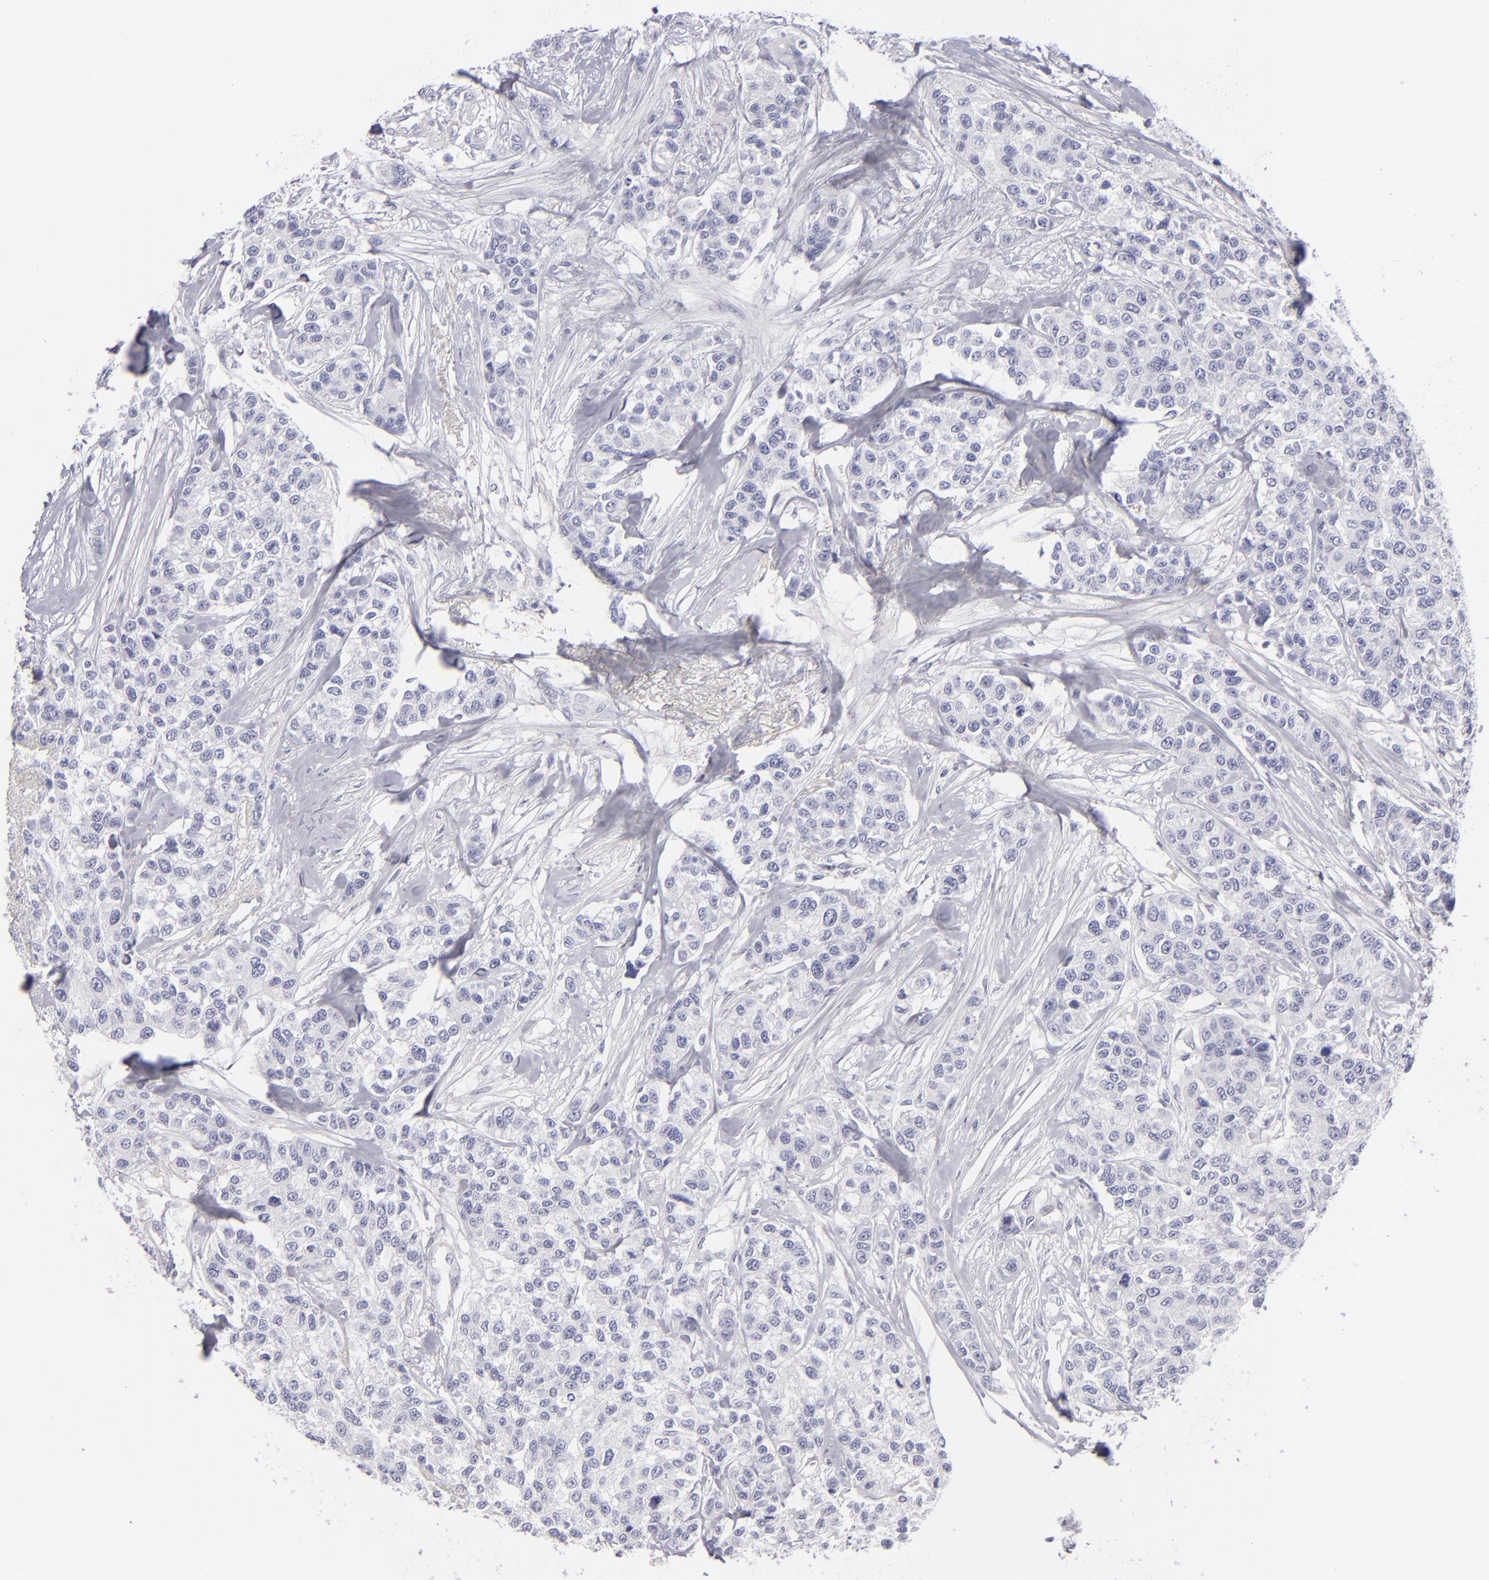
{"staining": {"intensity": "negative", "quantity": "none", "location": "none"}, "tissue": "breast cancer", "cell_type": "Tumor cells", "image_type": "cancer", "snomed": [{"axis": "morphology", "description": "Duct carcinoma"}, {"axis": "topography", "description": "Breast"}], "caption": "There is no significant staining in tumor cells of breast cancer (invasive ductal carcinoma).", "gene": "CD22", "patient": {"sex": "female", "age": 51}}